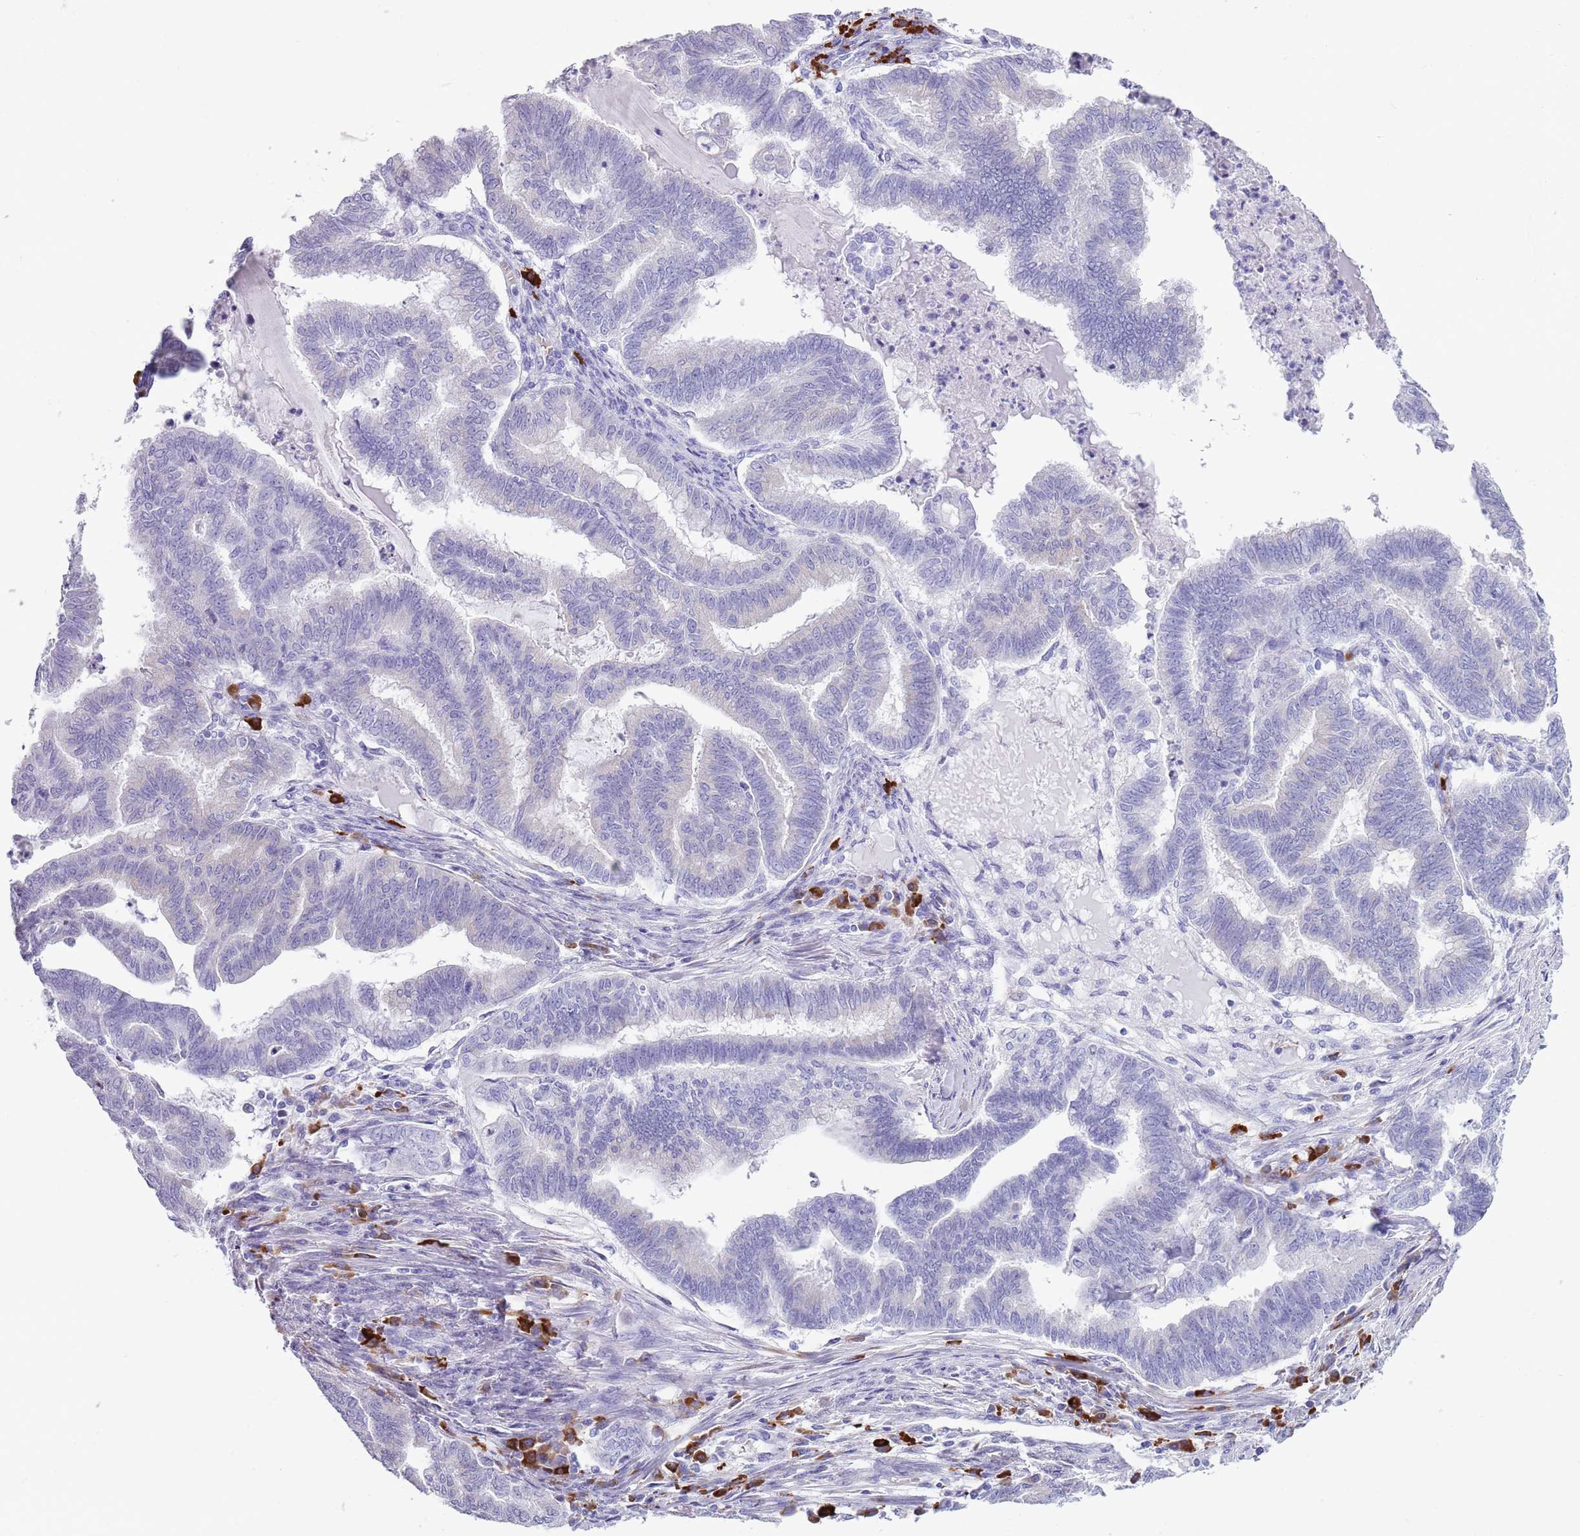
{"staining": {"intensity": "negative", "quantity": "none", "location": "none"}, "tissue": "endometrial cancer", "cell_type": "Tumor cells", "image_type": "cancer", "snomed": [{"axis": "morphology", "description": "Adenocarcinoma, NOS"}, {"axis": "topography", "description": "Endometrium"}], "caption": "Tumor cells are negative for brown protein staining in endometrial cancer (adenocarcinoma). (Stains: DAB (3,3'-diaminobenzidine) IHC with hematoxylin counter stain, Microscopy: brightfield microscopy at high magnification).", "gene": "LY6G5B", "patient": {"sex": "female", "age": 79}}